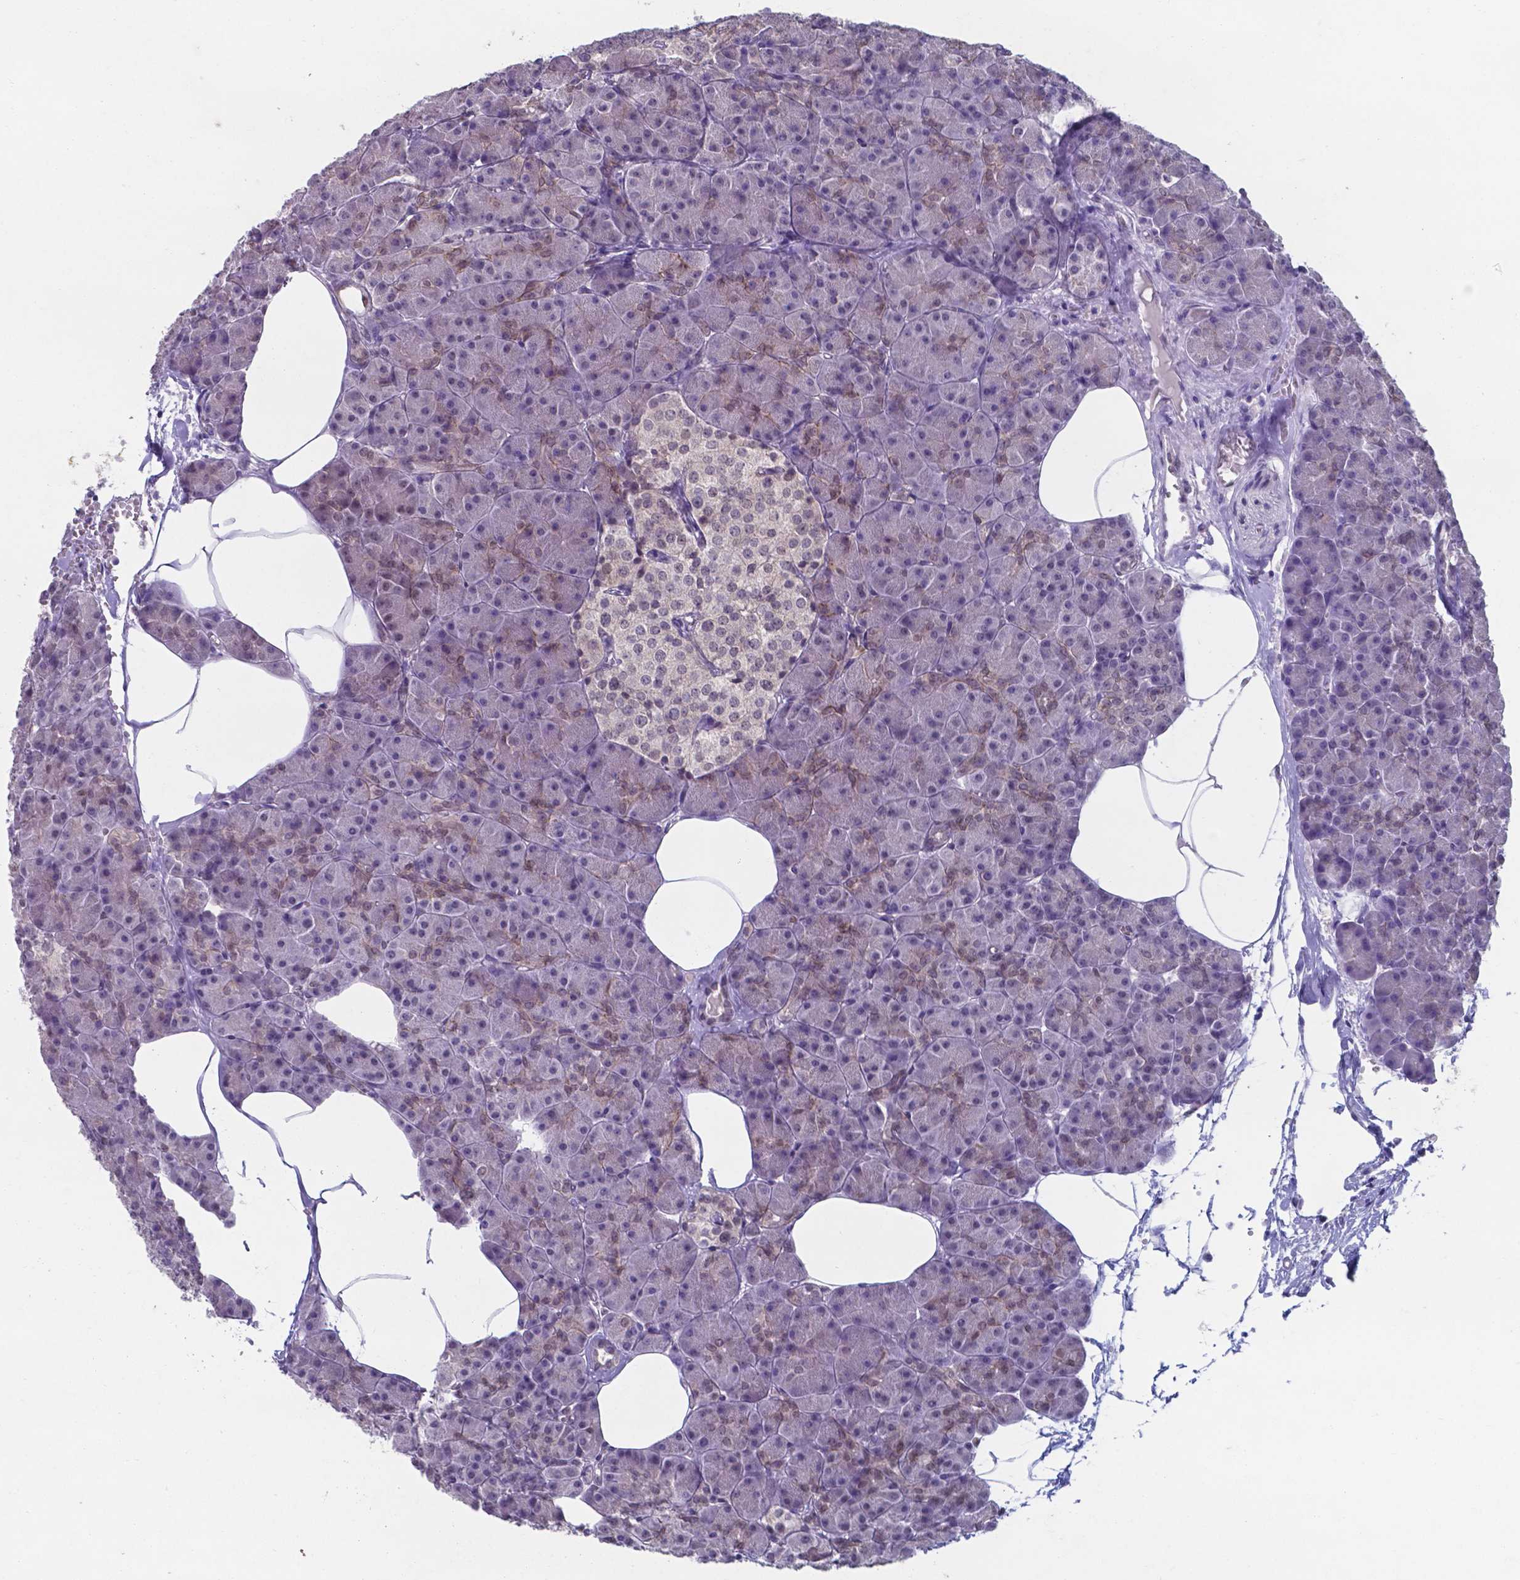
{"staining": {"intensity": "strong", "quantity": "<25%", "location": "cytoplasmic/membranous"}, "tissue": "pancreas", "cell_type": "Exocrine glandular cells", "image_type": "normal", "snomed": [{"axis": "morphology", "description": "Normal tissue, NOS"}, {"axis": "topography", "description": "Pancreas"}], "caption": "Brown immunohistochemical staining in unremarkable human pancreas reveals strong cytoplasmic/membranous positivity in about <25% of exocrine glandular cells.", "gene": "UBE2E2", "patient": {"sex": "female", "age": 45}}